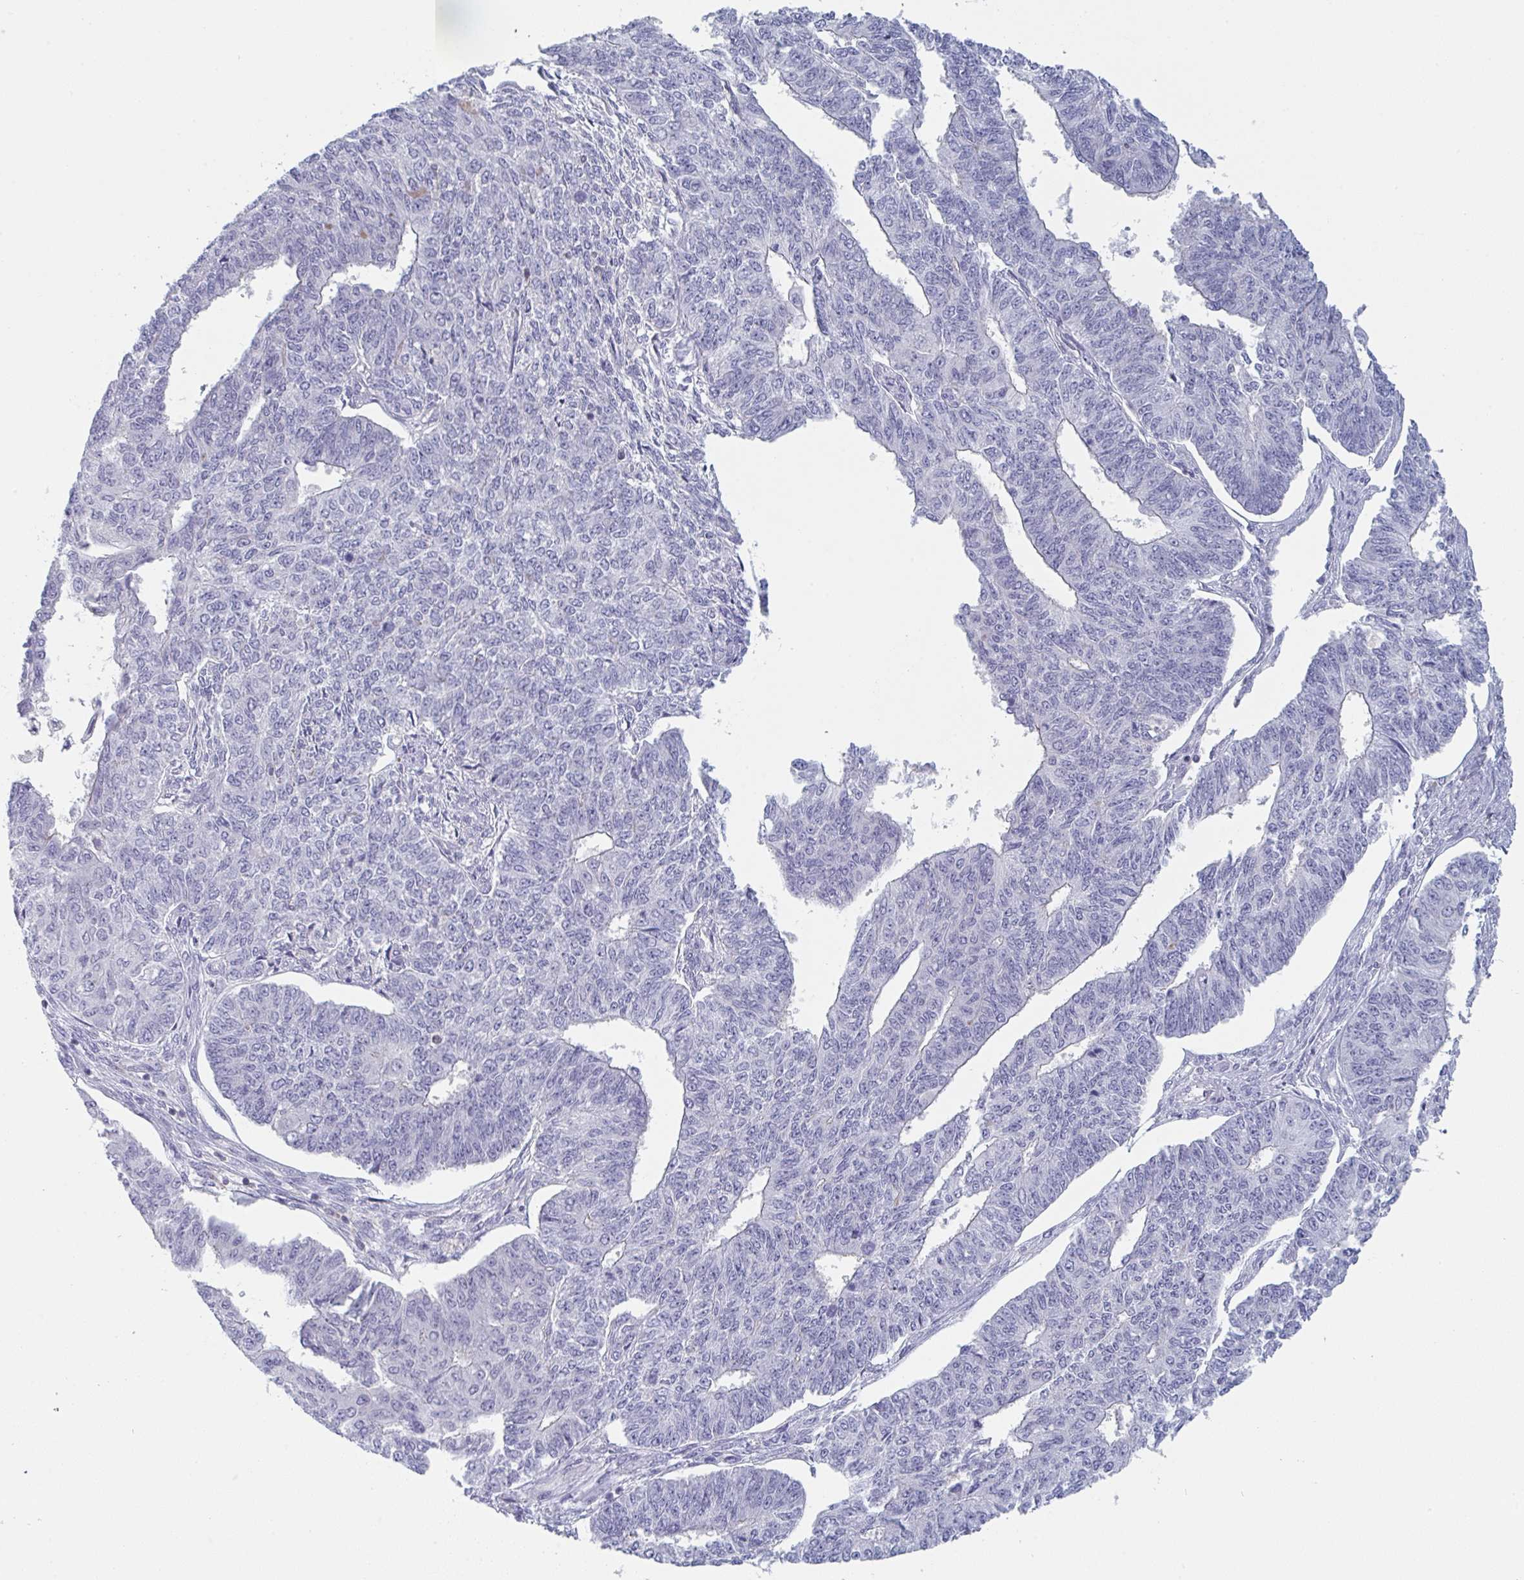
{"staining": {"intensity": "negative", "quantity": "none", "location": "none"}, "tissue": "endometrial cancer", "cell_type": "Tumor cells", "image_type": "cancer", "snomed": [{"axis": "morphology", "description": "Adenocarcinoma, NOS"}, {"axis": "topography", "description": "Endometrium"}], "caption": "Immunohistochemistry (IHC) of adenocarcinoma (endometrial) demonstrates no positivity in tumor cells.", "gene": "DISP2", "patient": {"sex": "female", "age": 32}}